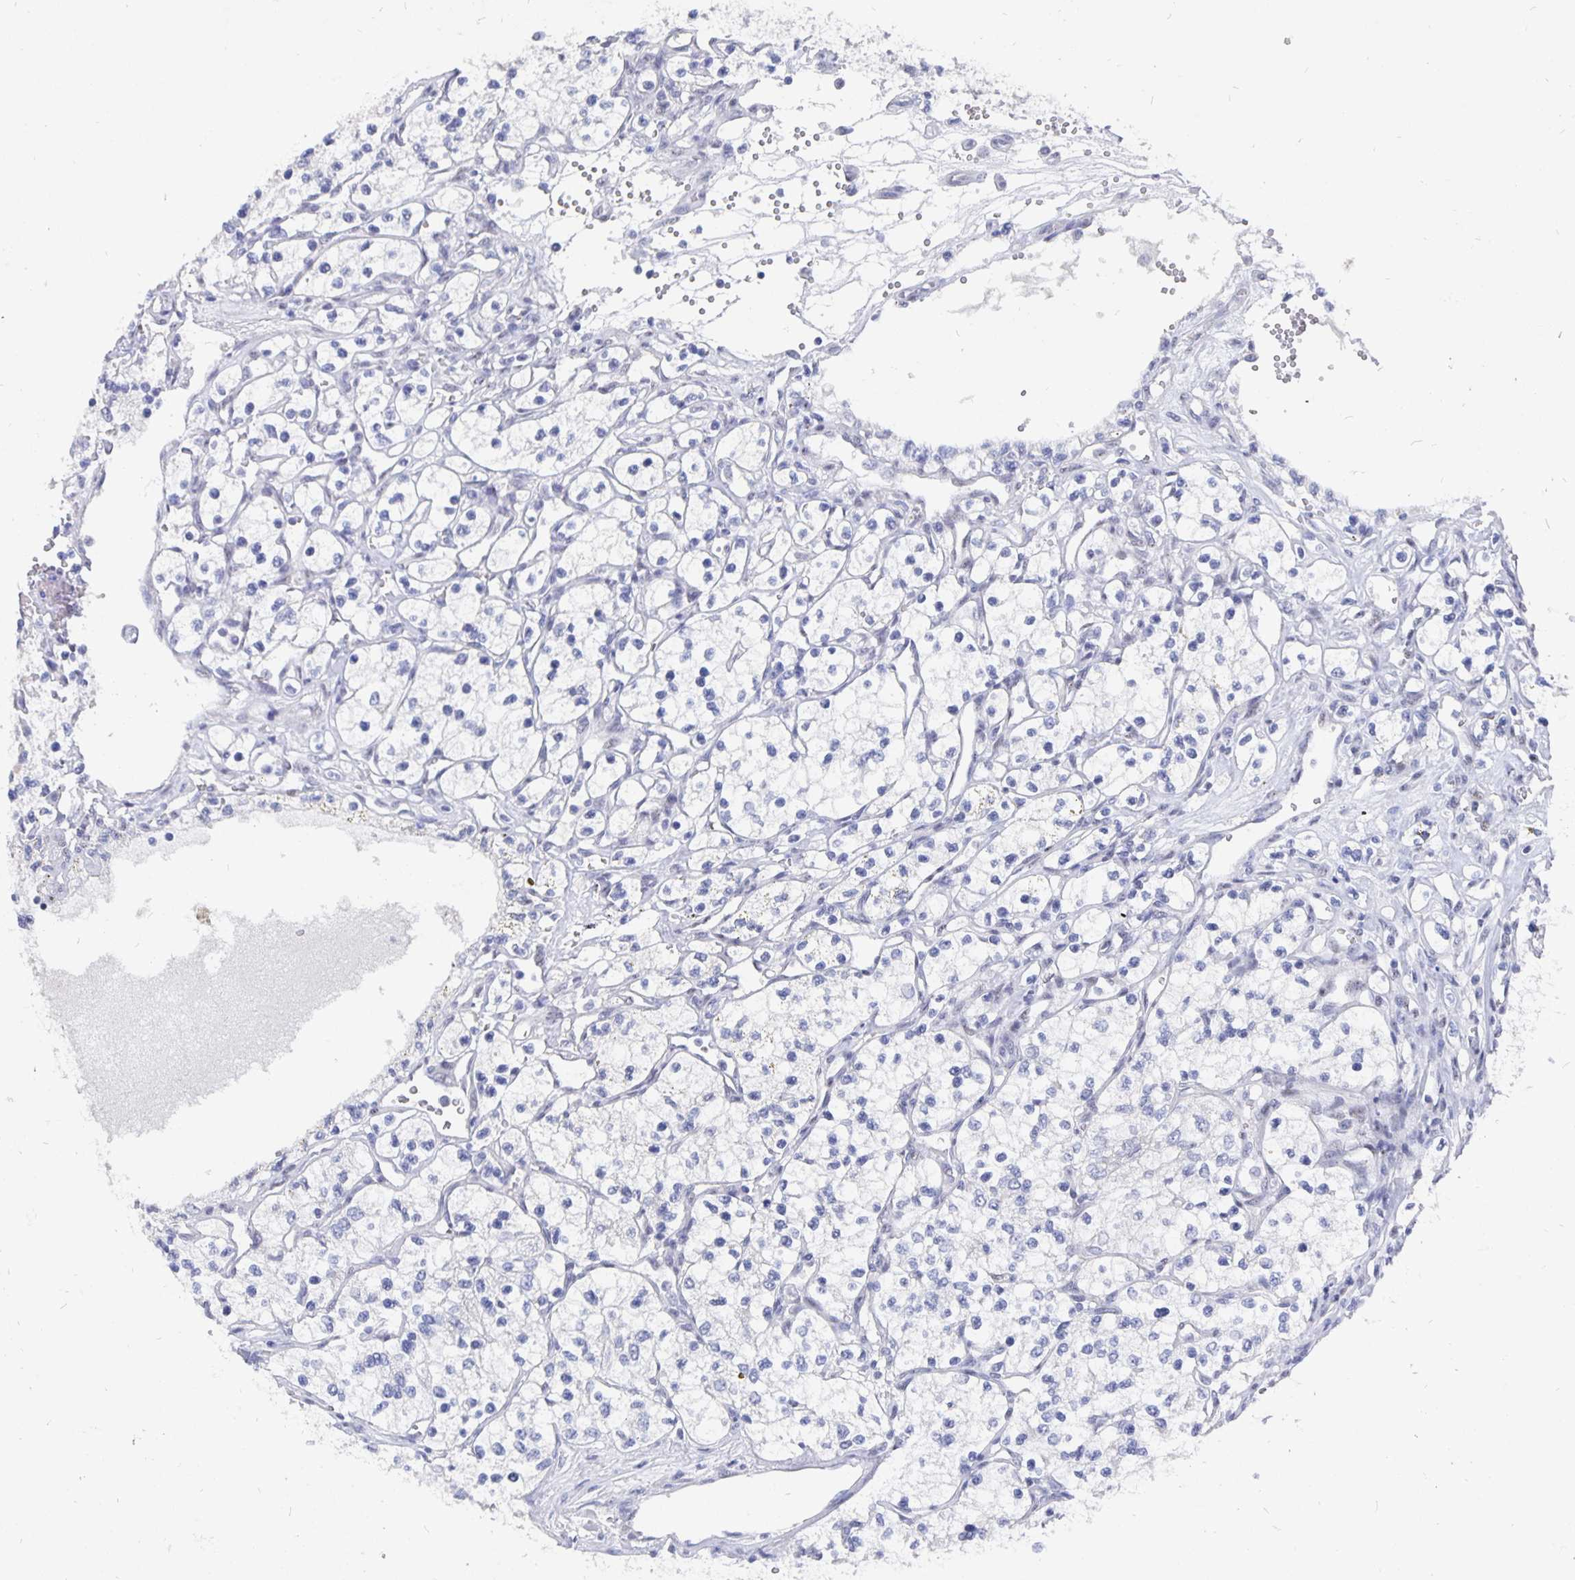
{"staining": {"intensity": "negative", "quantity": "none", "location": "none"}, "tissue": "renal cancer", "cell_type": "Tumor cells", "image_type": "cancer", "snomed": [{"axis": "morphology", "description": "Adenocarcinoma, NOS"}, {"axis": "topography", "description": "Kidney"}], "caption": "A high-resolution photomicrograph shows immunohistochemistry staining of renal adenocarcinoma, which shows no significant positivity in tumor cells.", "gene": "SMOC1", "patient": {"sex": "female", "age": 69}}